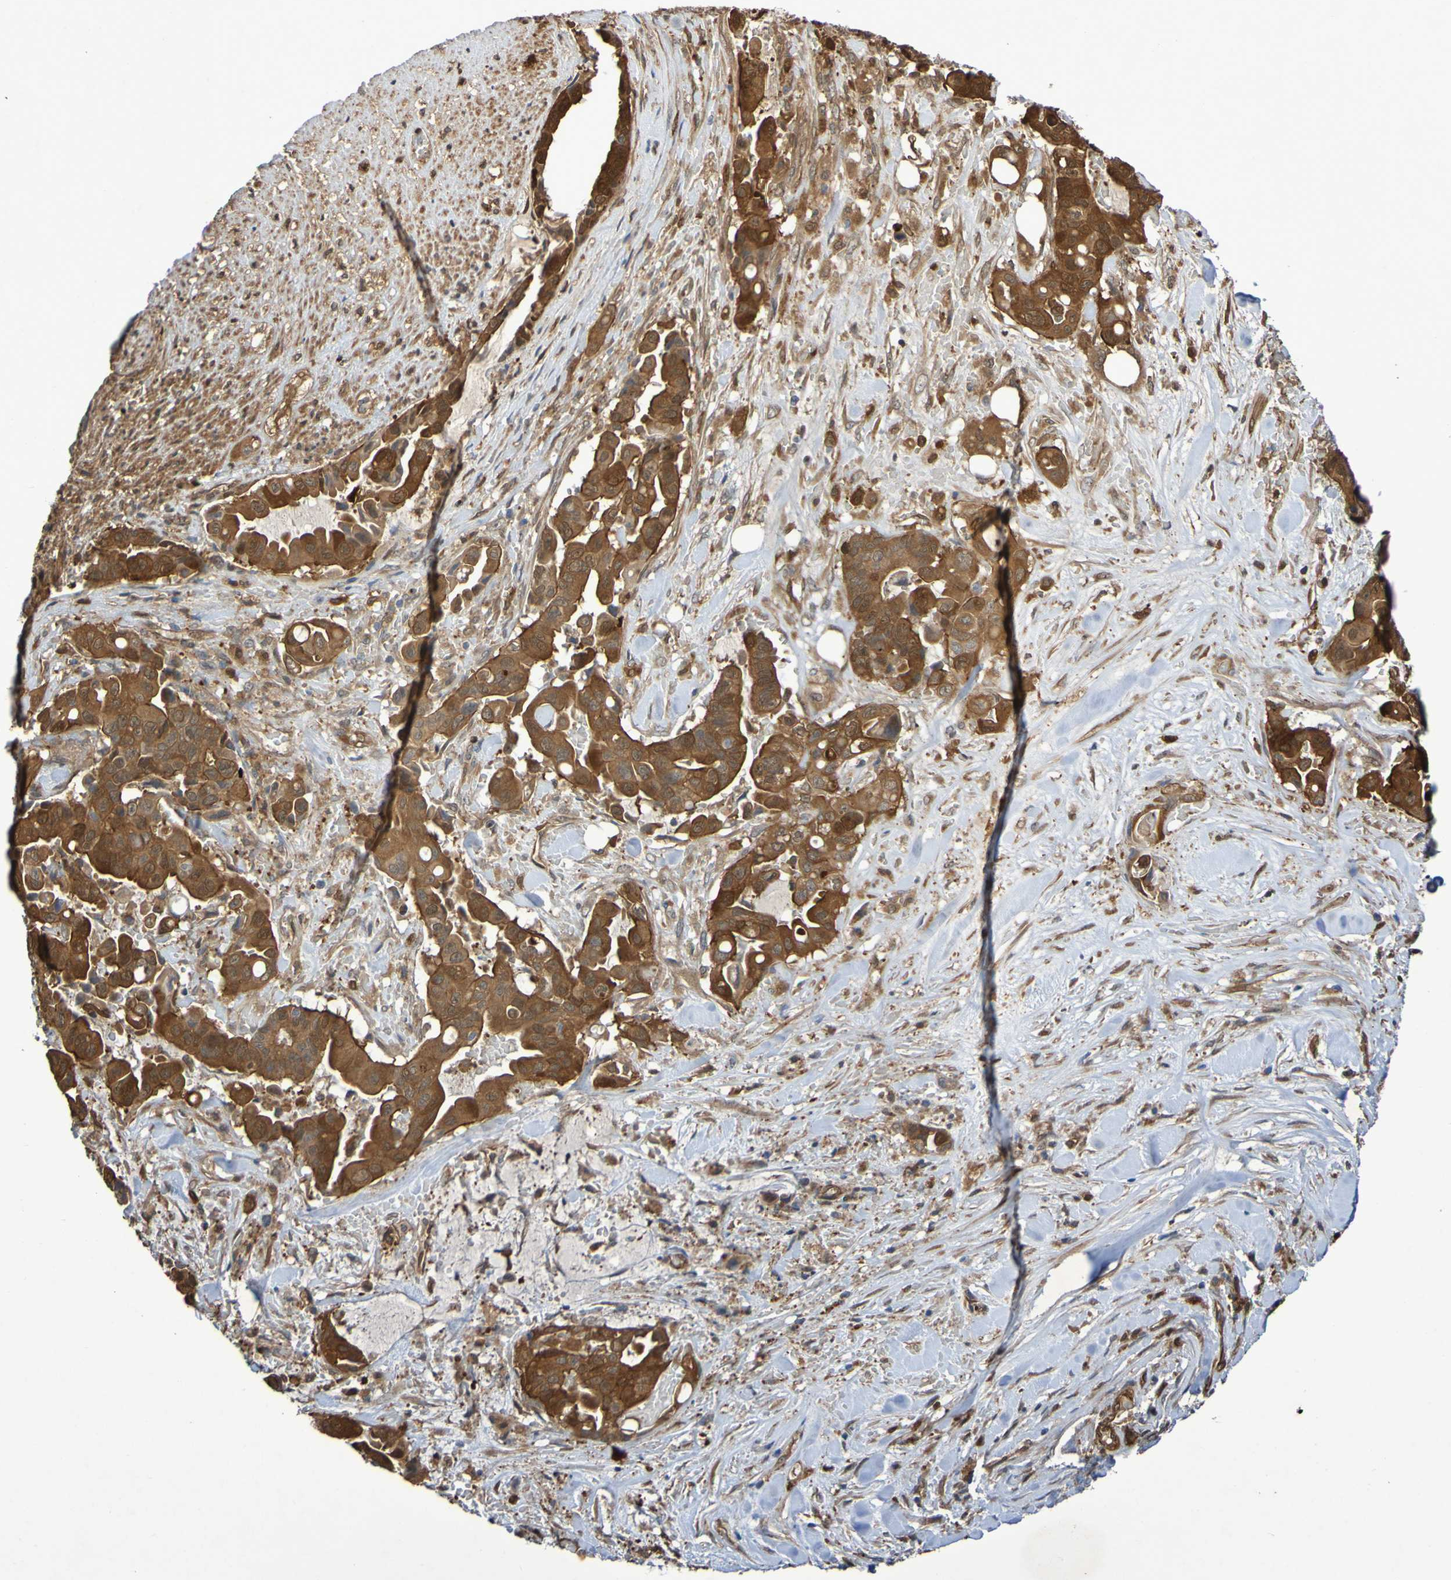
{"staining": {"intensity": "strong", "quantity": ">75%", "location": "cytoplasmic/membranous,nuclear"}, "tissue": "liver cancer", "cell_type": "Tumor cells", "image_type": "cancer", "snomed": [{"axis": "morphology", "description": "Cholangiocarcinoma"}, {"axis": "topography", "description": "Liver"}], "caption": "Cholangiocarcinoma (liver) stained with immunohistochemistry displays strong cytoplasmic/membranous and nuclear expression in about >75% of tumor cells. The staining is performed using DAB (3,3'-diaminobenzidine) brown chromogen to label protein expression. The nuclei are counter-stained blue using hematoxylin.", "gene": "SERPINB6", "patient": {"sex": "female", "age": 61}}